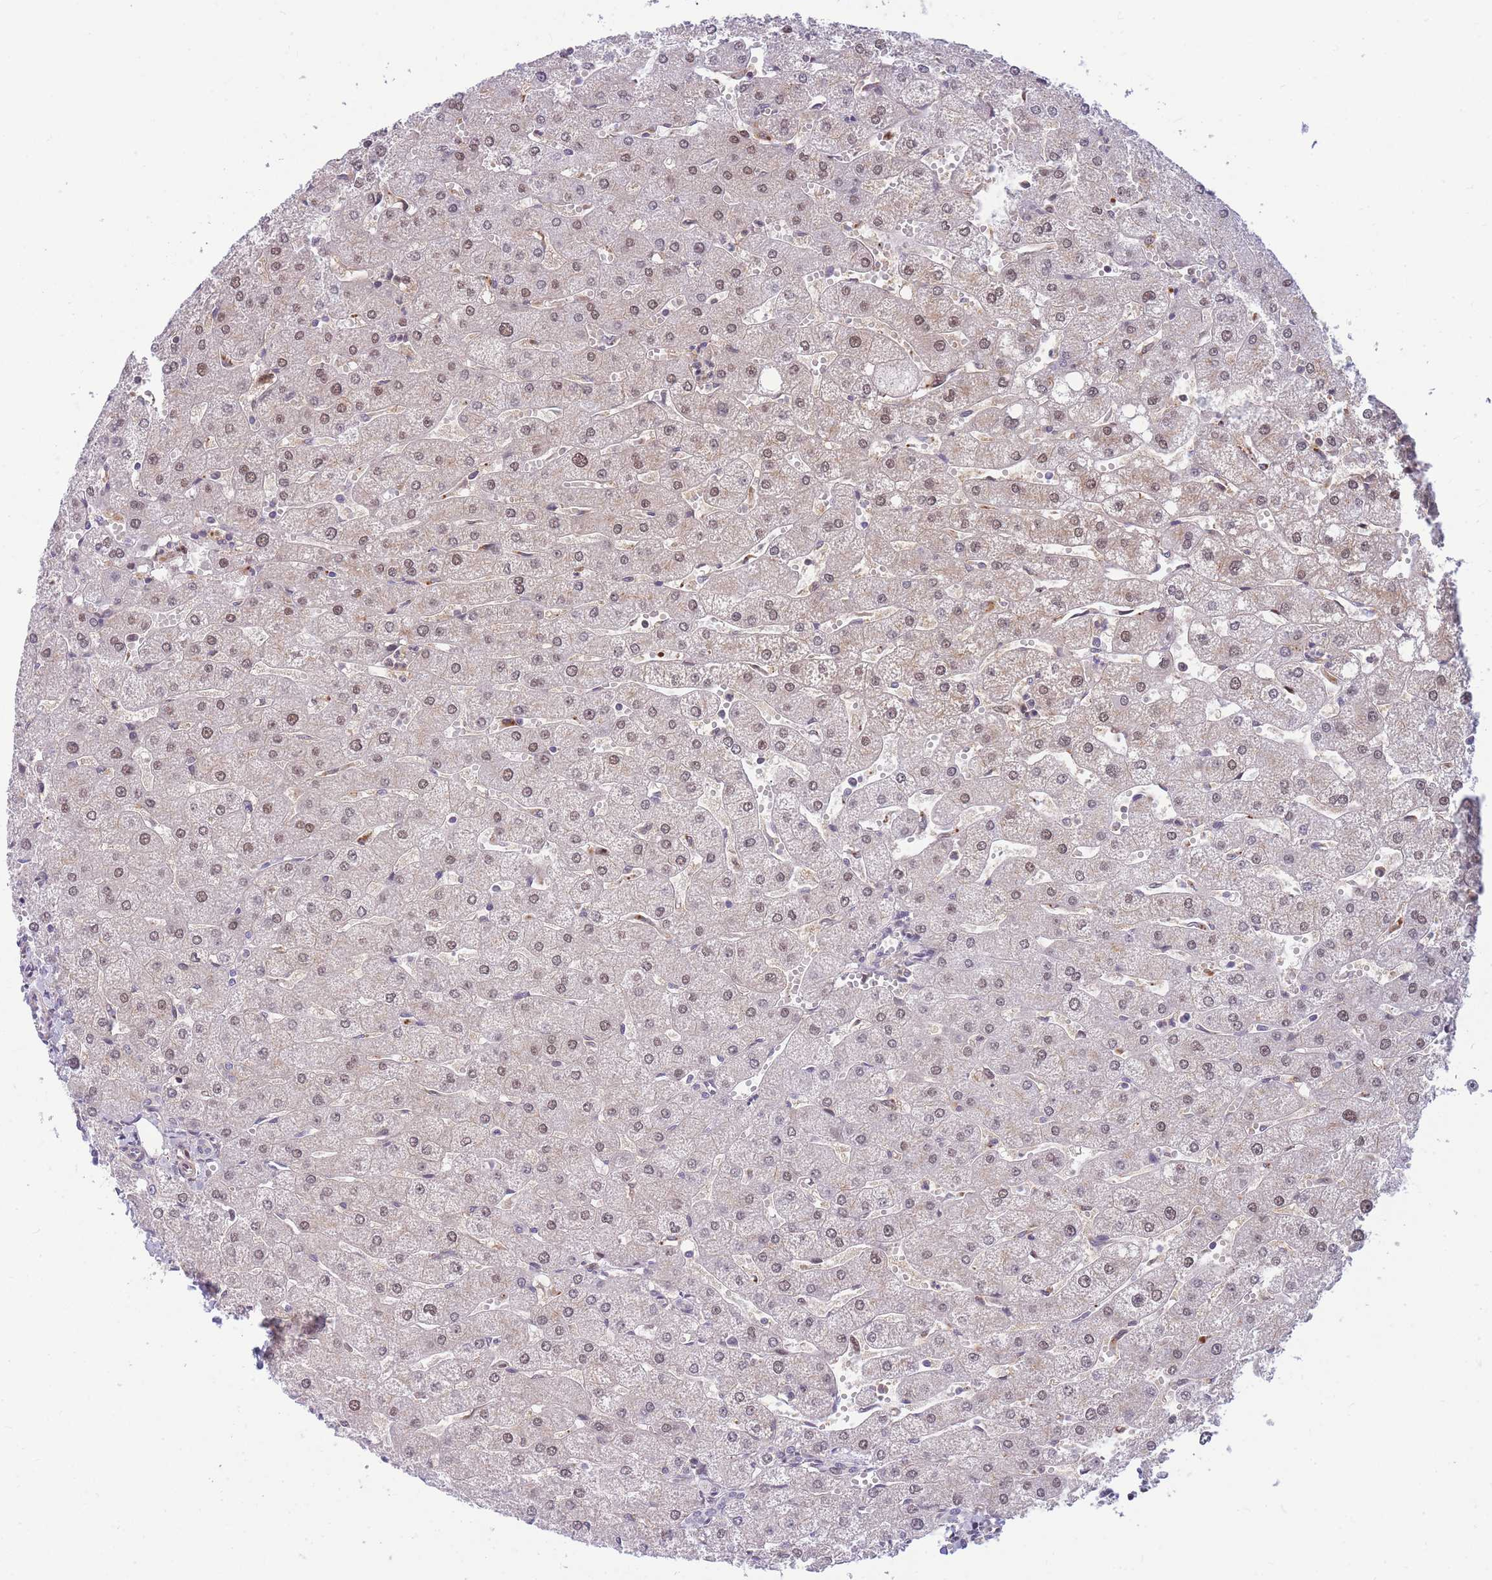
{"staining": {"intensity": "negative", "quantity": "none", "location": "none"}, "tissue": "liver", "cell_type": "Cholangiocytes", "image_type": "normal", "snomed": [{"axis": "morphology", "description": "Normal tissue, NOS"}, {"axis": "topography", "description": "Liver"}], "caption": "Immunohistochemistry of normal liver demonstrates no positivity in cholangiocytes.", "gene": "CRACD", "patient": {"sex": "male", "age": 67}}